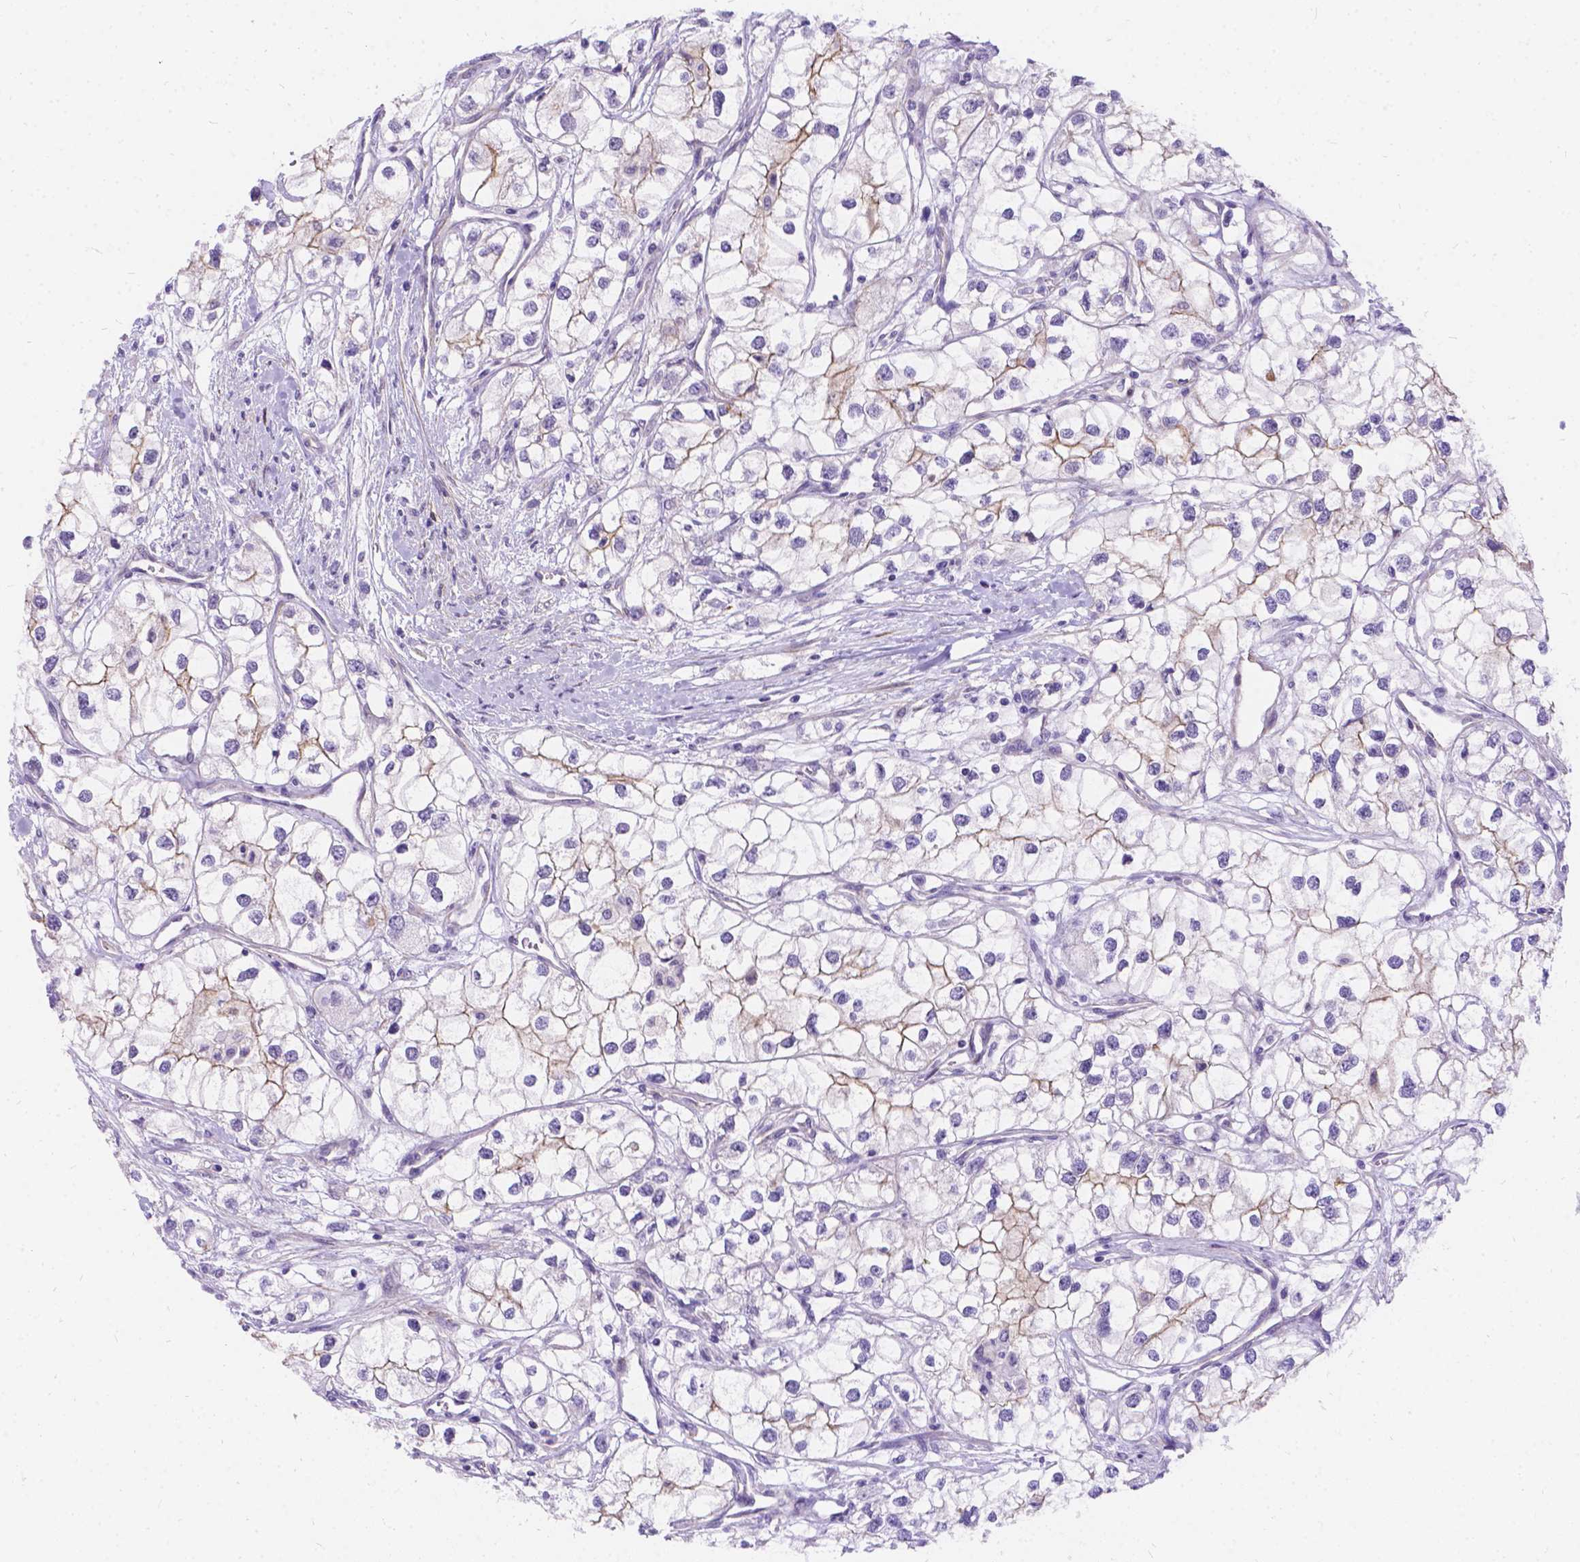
{"staining": {"intensity": "weak", "quantity": "<25%", "location": "cytoplasmic/membranous"}, "tissue": "renal cancer", "cell_type": "Tumor cells", "image_type": "cancer", "snomed": [{"axis": "morphology", "description": "Adenocarcinoma, NOS"}, {"axis": "topography", "description": "Kidney"}], "caption": "Tumor cells show no significant staining in adenocarcinoma (renal).", "gene": "PALS1", "patient": {"sex": "male", "age": 59}}